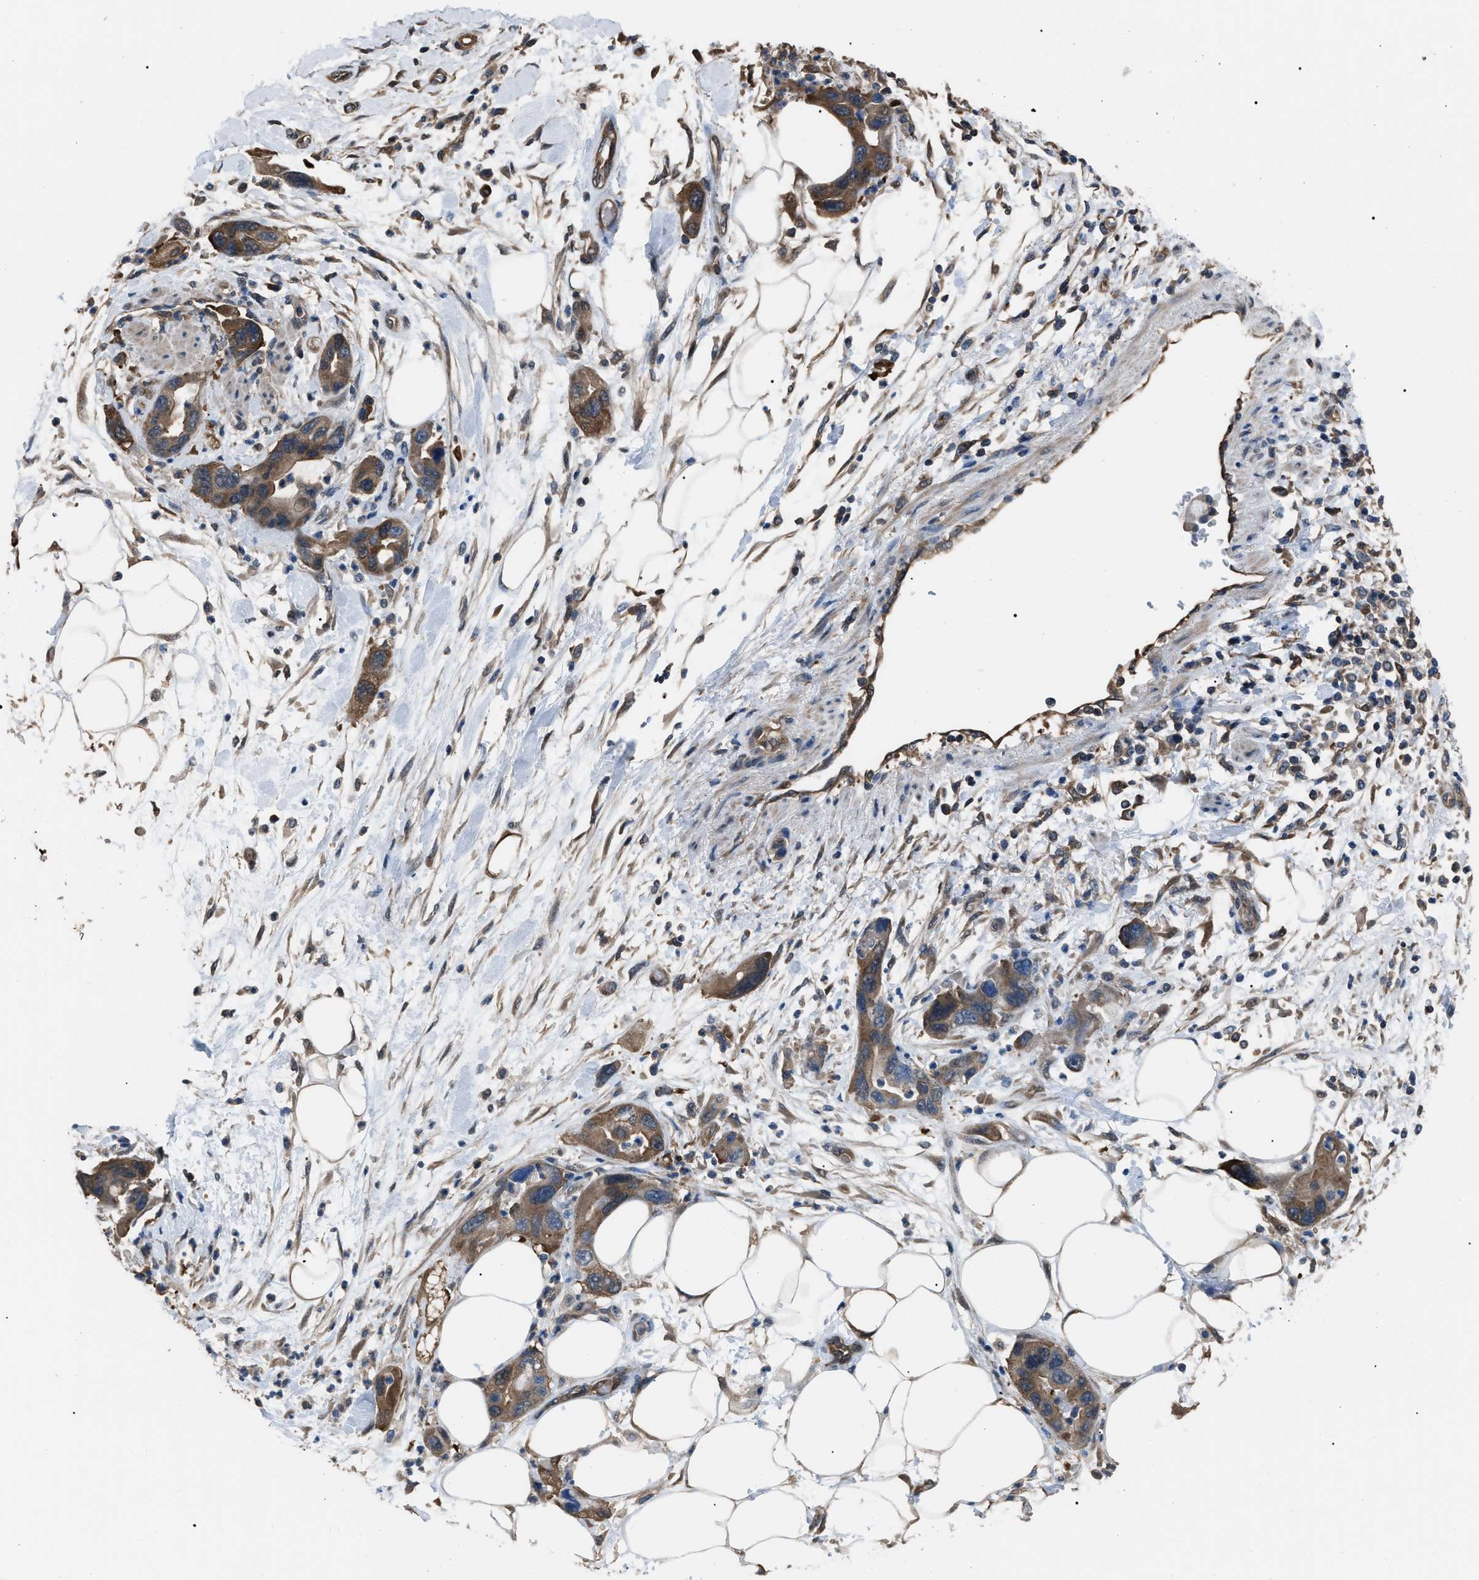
{"staining": {"intensity": "moderate", "quantity": ">75%", "location": "cytoplasmic/membranous"}, "tissue": "pancreatic cancer", "cell_type": "Tumor cells", "image_type": "cancer", "snomed": [{"axis": "morphology", "description": "Normal tissue, NOS"}, {"axis": "morphology", "description": "Adenocarcinoma, NOS"}, {"axis": "topography", "description": "Pancreas"}], "caption": "A high-resolution histopathology image shows immunohistochemistry staining of adenocarcinoma (pancreatic), which exhibits moderate cytoplasmic/membranous staining in about >75% of tumor cells.", "gene": "PDCD5", "patient": {"sex": "female", "age": 71}}